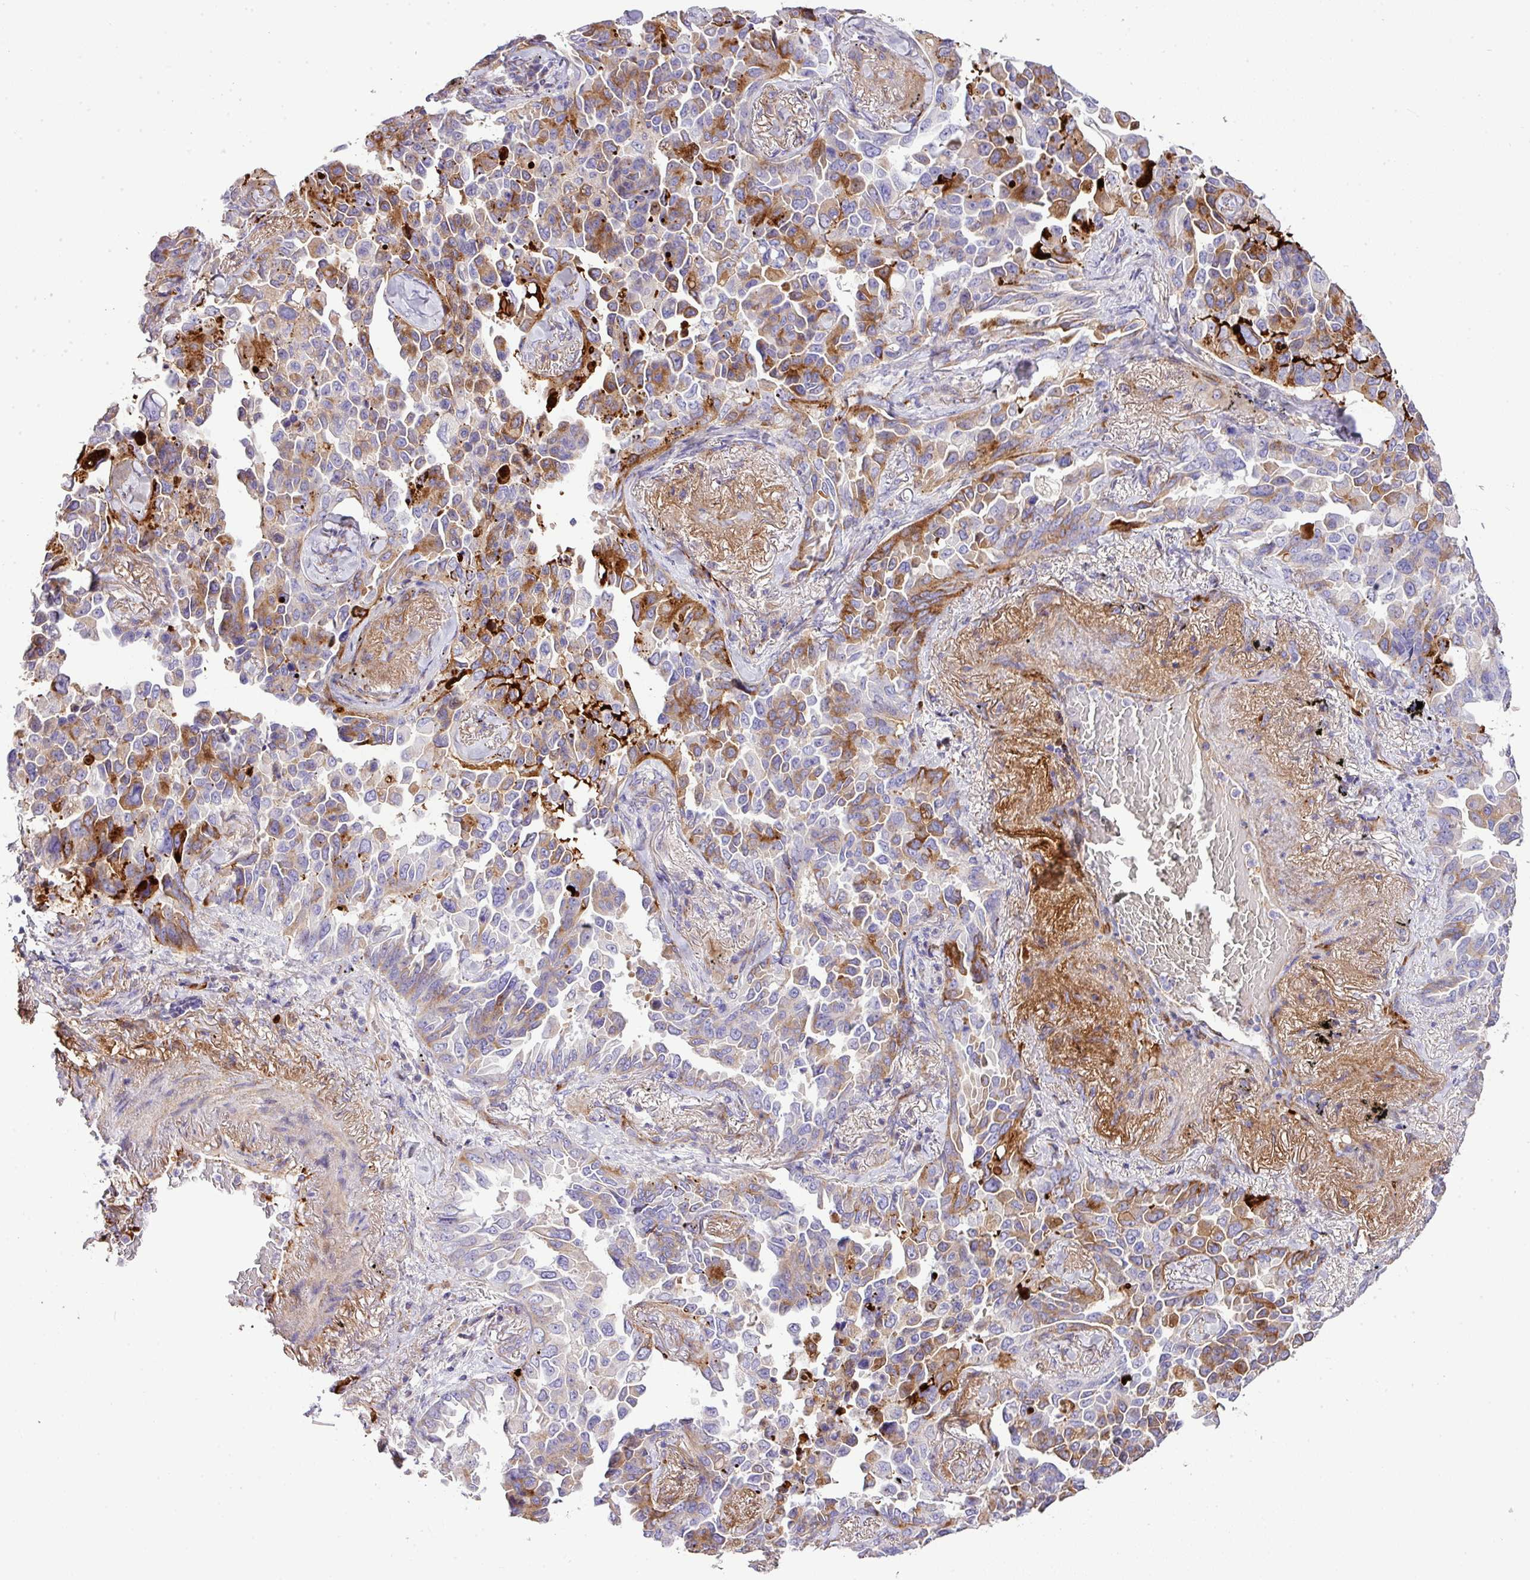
{"staining": {"intensity": "moderate", "quantity": "25%-75%", "location": "cytoplasmic/membranous"}, "tissue": "lung cancer", "cell_type": "Tumor cells", "image_type": "cancer", "snomed": [{"axis": "morphology", "description": "Adenocarcinoma, NOS"}, {"axis": "topography", "description": "Lung"}], "caption": "Lung cancer was stained to show a protein in brown. There is medium levels of moderate cytoplasmic/membranous staining in approximately 25%-75% of tumor cells.", "gene": "CTXN2", "patient": {"sex": "female", "age": 67}}